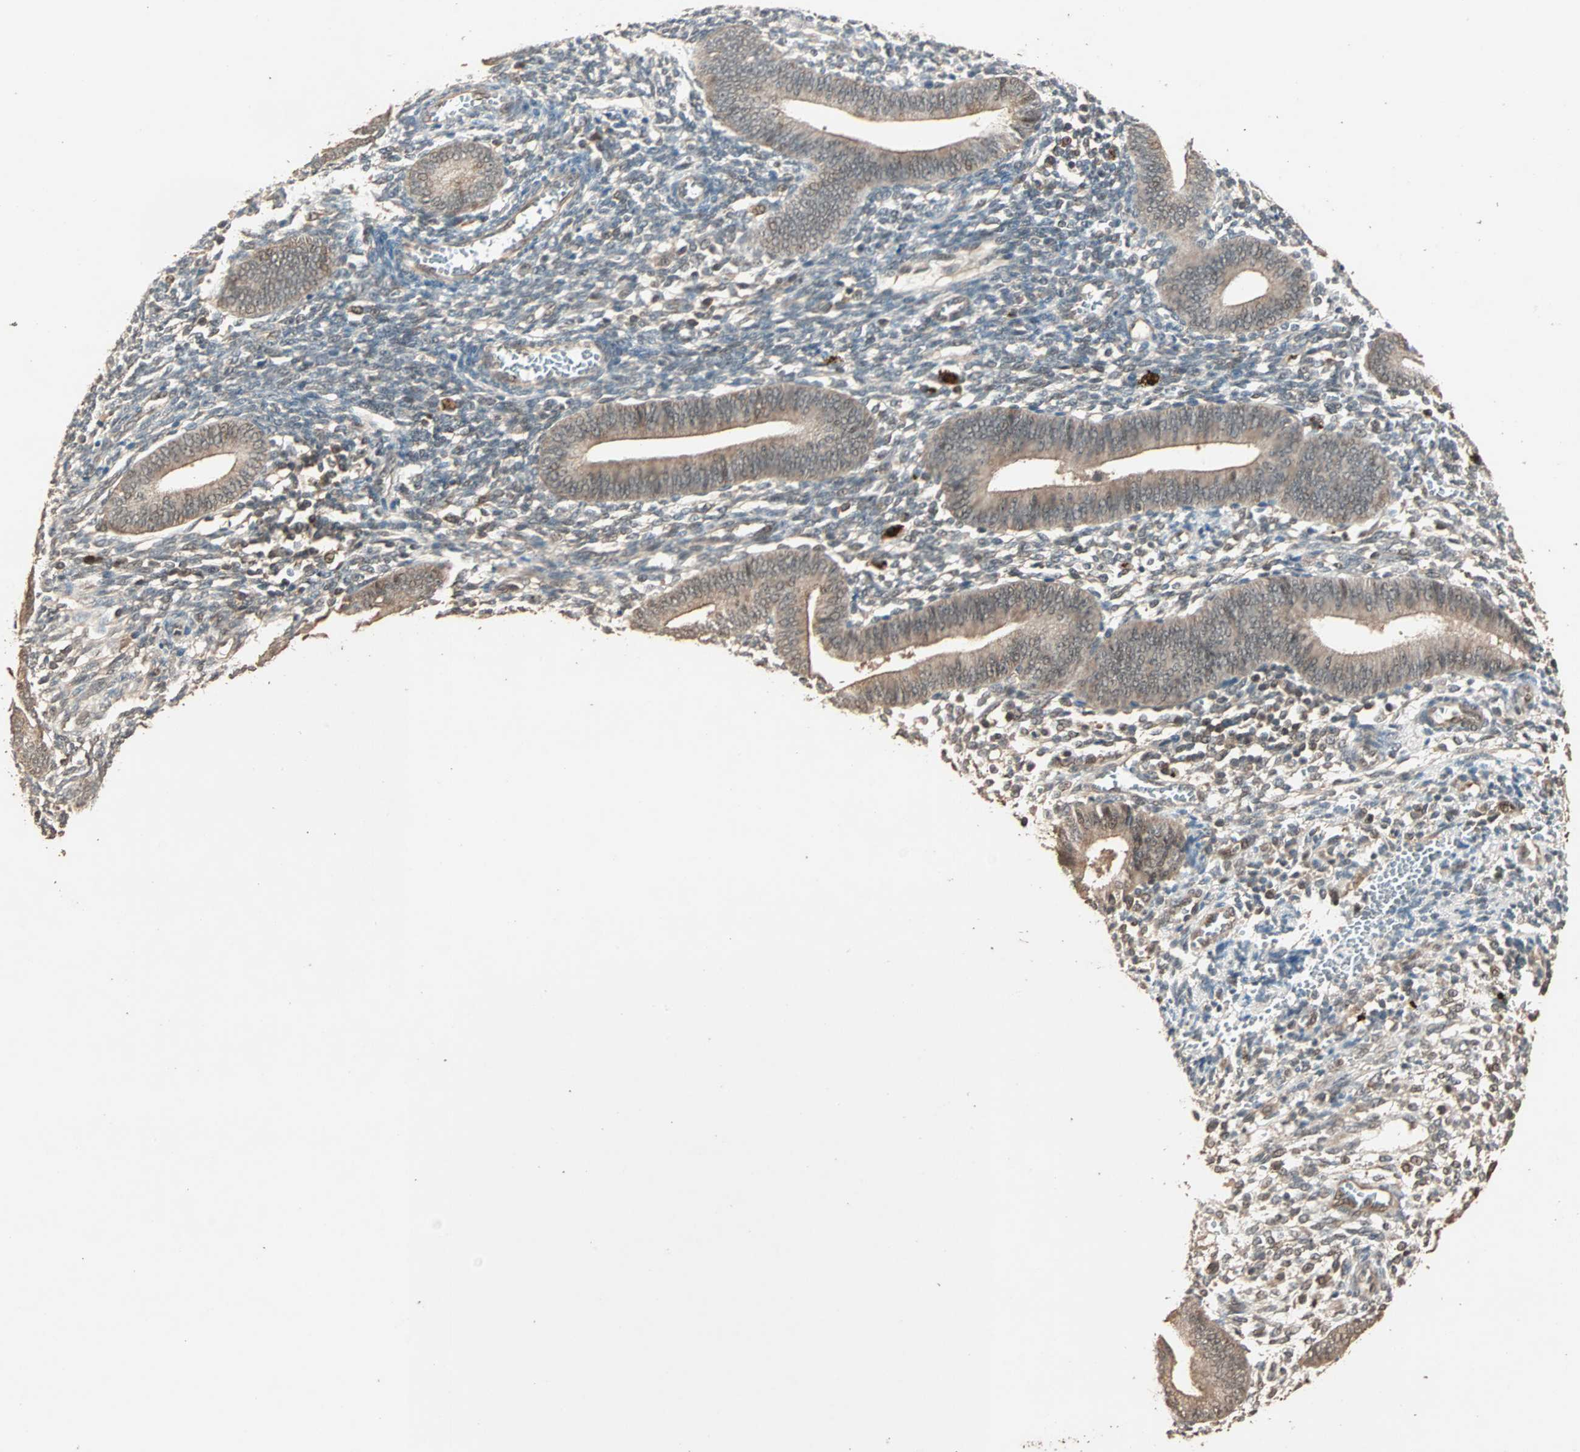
{"staining": {"intensity": "weak", "quantity": "25%-75%", "location": "cytoplasmic/membranous,nuclear"}, "tissue": "endometrium", "cell_type": "Cells in endometrial stroma", "image_type": "normal", "snomed": [{"axis": "morphology", "description": "Normal tissue, NOS"}, {"axis": "topography", "description": "Uterus"}, {"axis": "topography", "description": "Endometrium"}], "caption": "Endometrium stained with immunohistochemistry (IHC) displays weak cytoplasmic/membranous,nuclear expression in approximately 25%-75% of cells in endometrial stroma. (IHC, brightfield microscopy, high magnification).", "gene": "ZBTB33", "patient": {"sex": "female", "age": 33}}